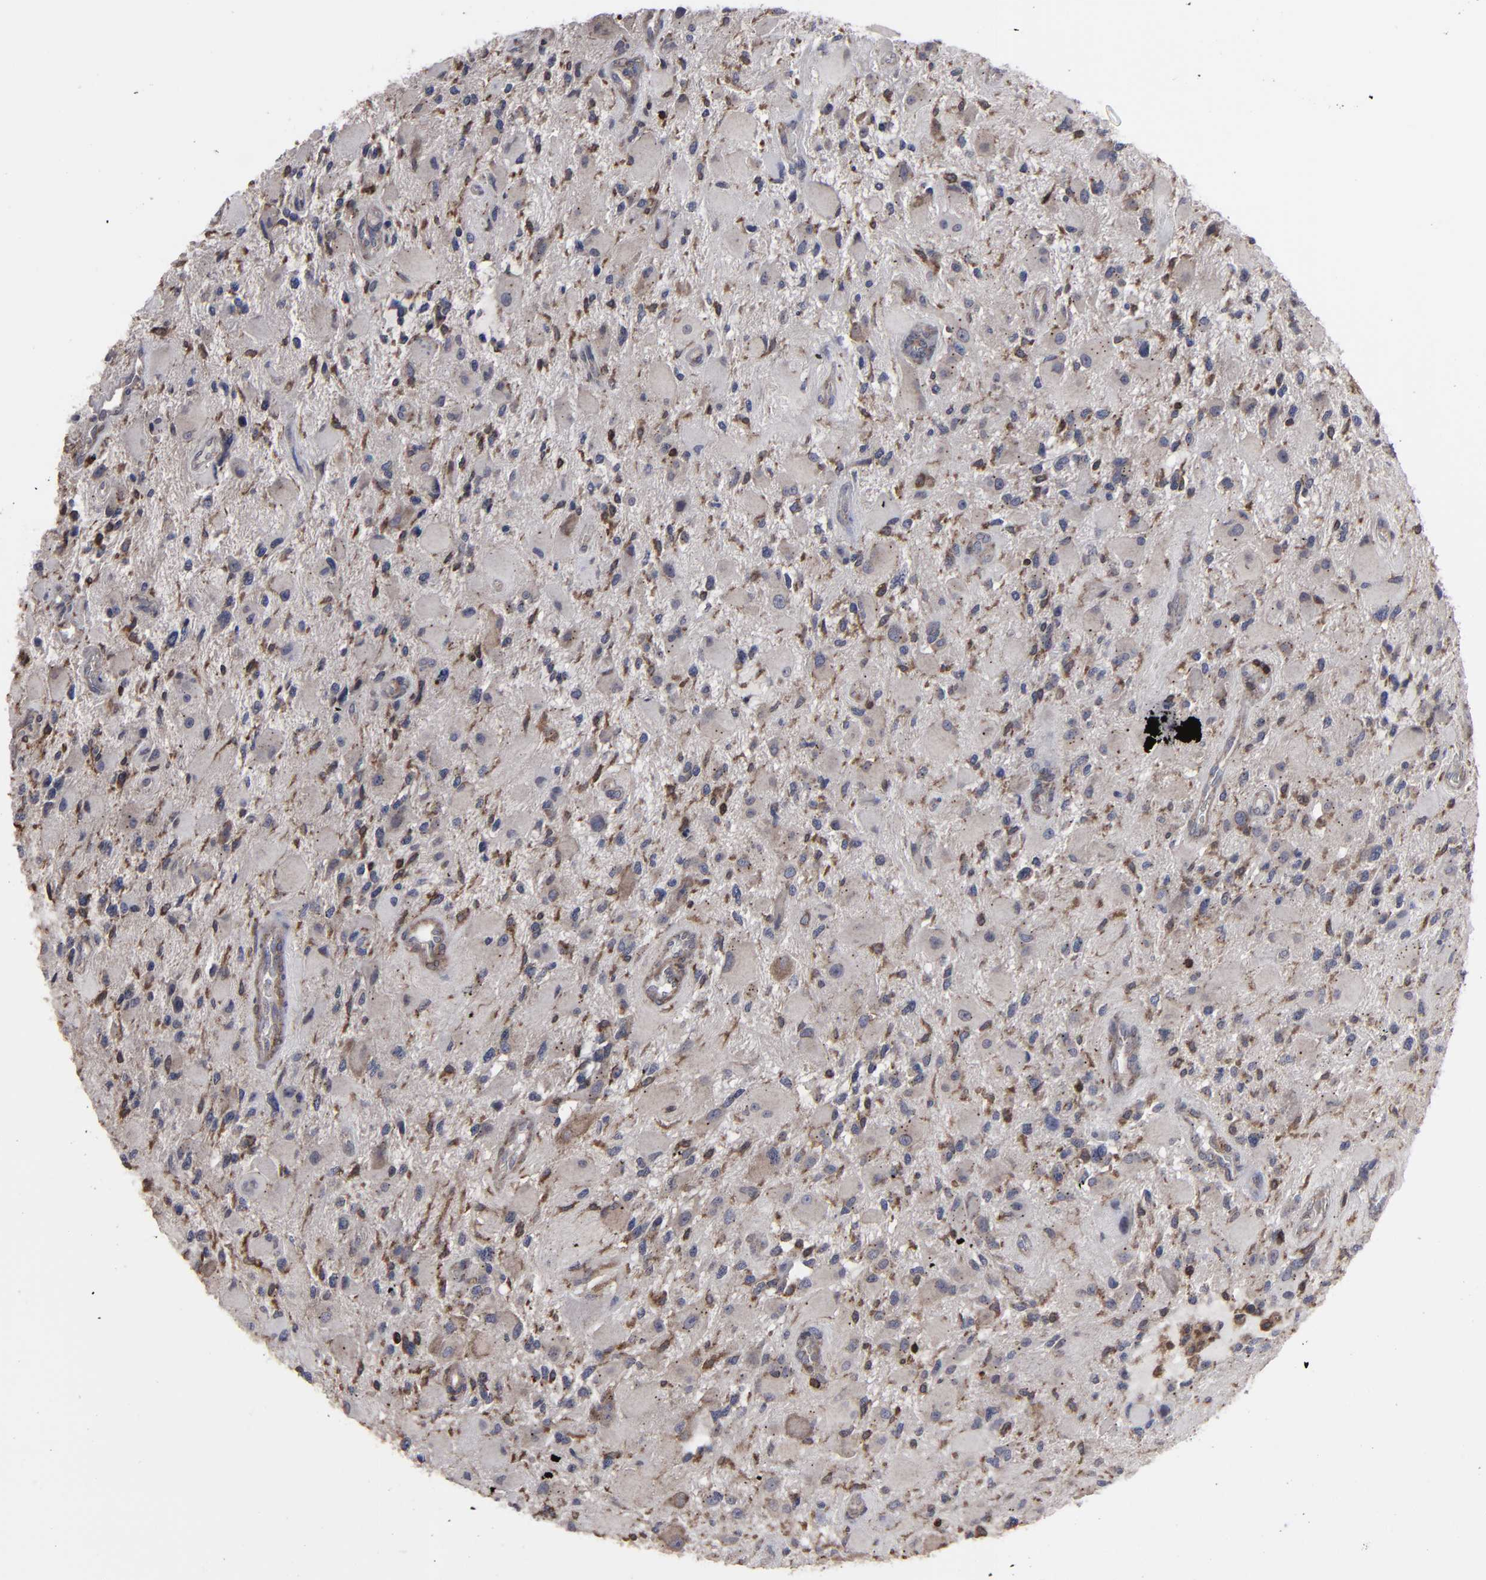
{"staining": {"intensity": "weak", "quantity": "25%-75%", "location": "cytoplasmic/membranous"}, "tissue": "glioma", "cell_type": "Tumor cells", "image_type": "cancer", "snomed": [{"axis": "morphology", "description": "Glioma, malignant, High grade"}, {"axis": "topography", "description": "Brain"}], "caption": "Brown immunohistochemical staining in glioma demonstrates weak cytoplasmic/membranous expression in approximately 25%-75% of tumor cells.", "gene": "KIAA2026", "patient": {"sex": "female", "age": 60}}